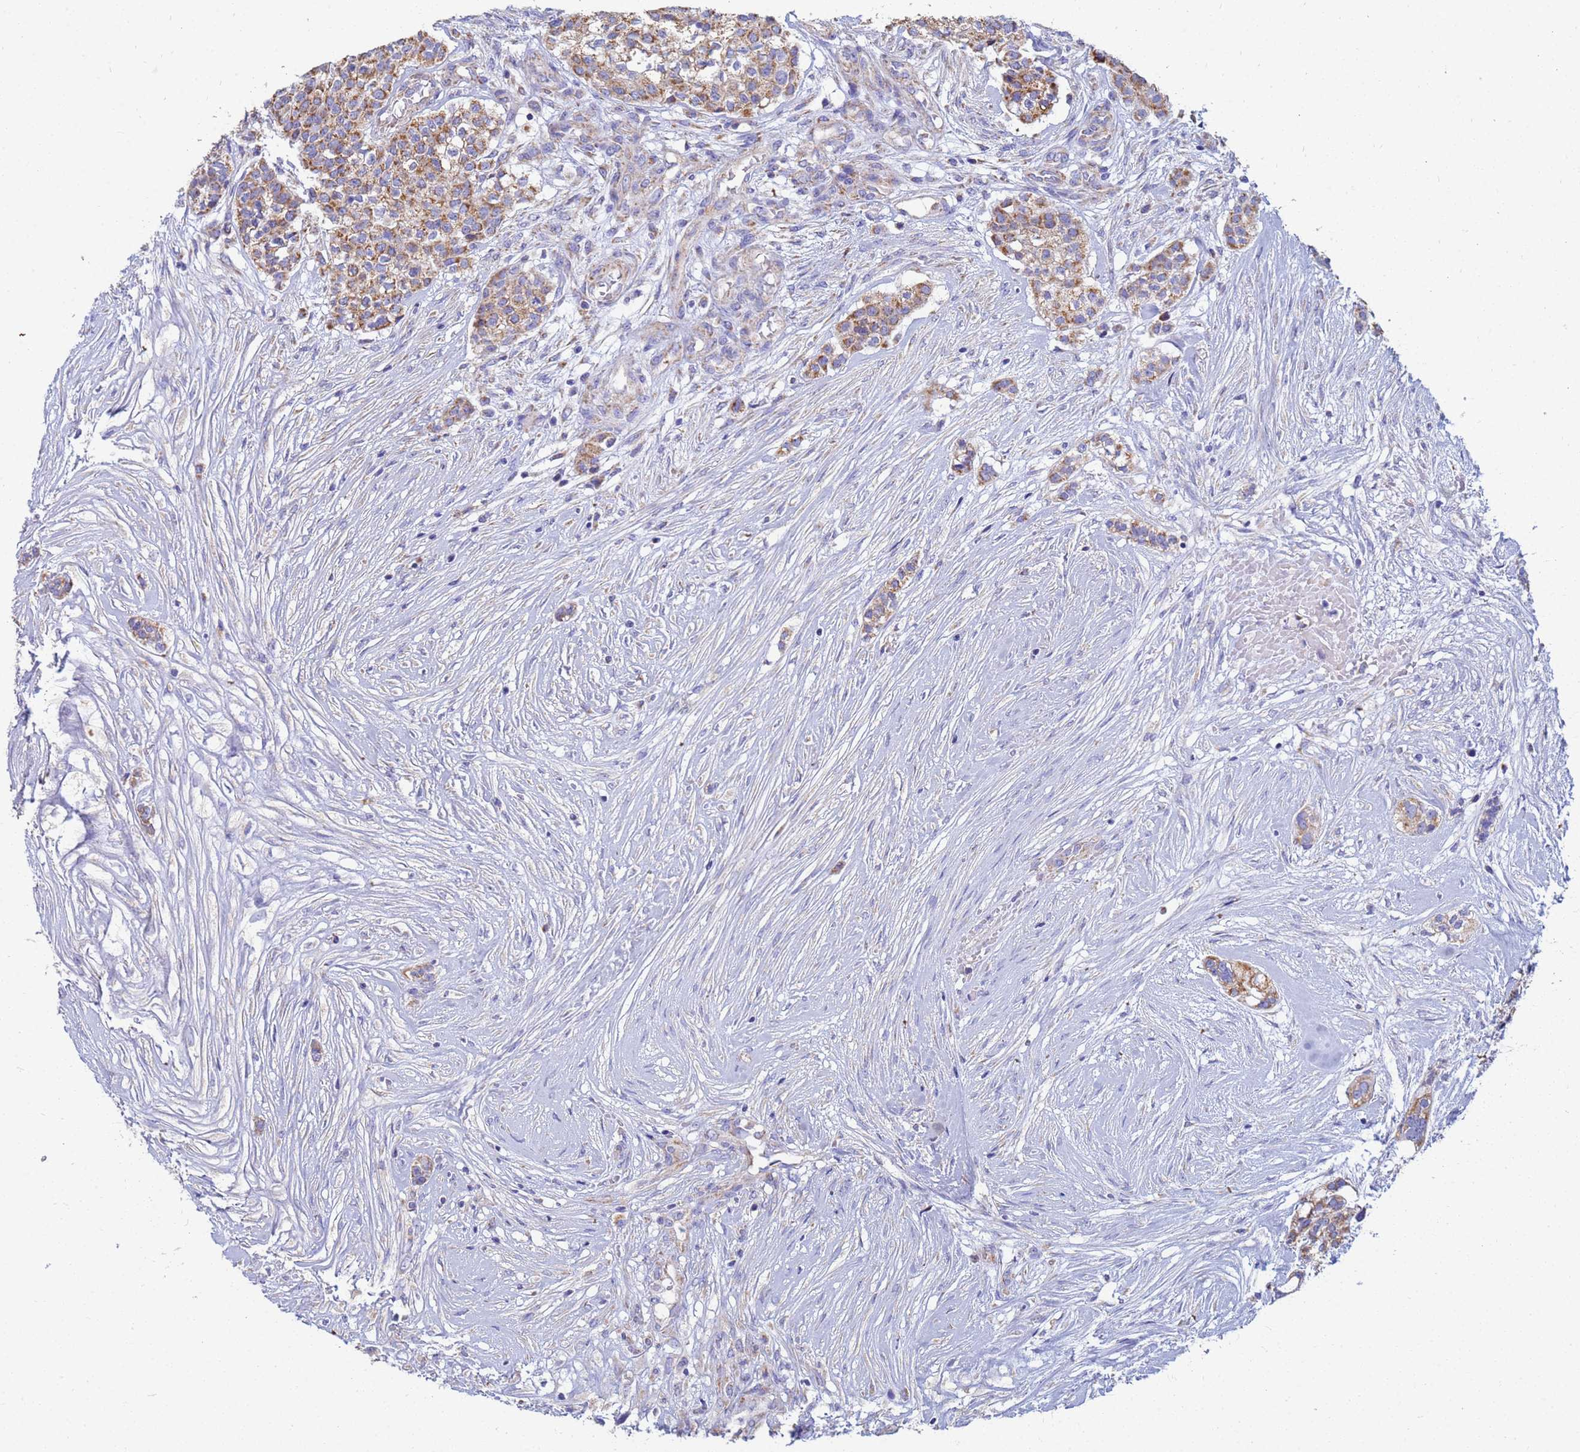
{"staining": {"intensity": "moderate", "quantity": ">75%", "location": "cytoplasmic/membranous"}, "tissue": "head and neck cancer", "cell_type": "Tumor cells", "image_type": "cancer", "snomed": [{"axis": "morphology", "description": "Adenocarcinoma, NOS"}, {"axis": "topography", "description": "Head-Neck"}], "caption": "High-magnification brightfield microscopy of head and neck adenocarcinoma stained with DAB (brown) and counterstained with hematoxylin (blue). tumor cells exhibit moderate cytoplasmic/membranous staining is present in approximately>75% of cells.", "gene": "UQCRH", "patient": {"sex": "male", "age": 81}}